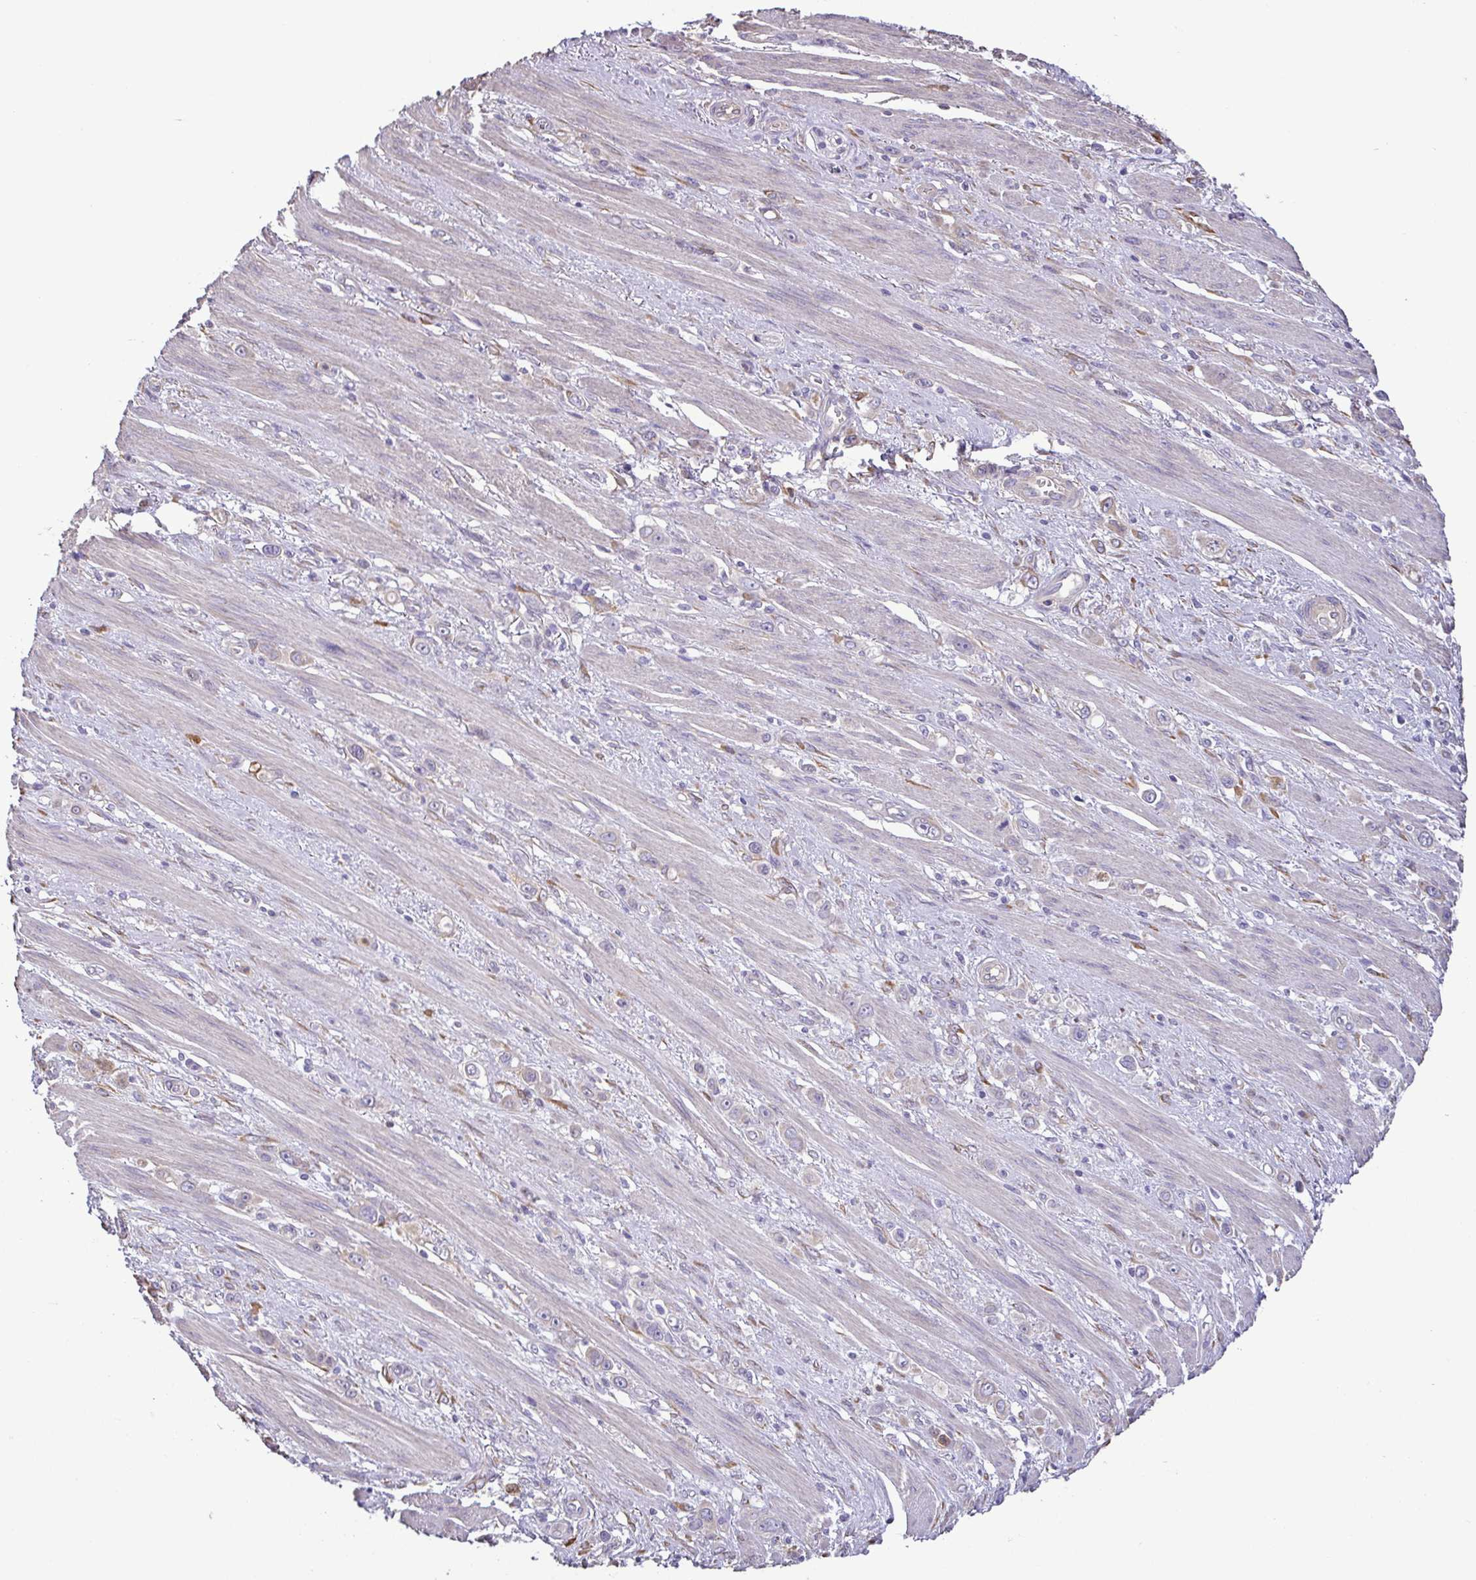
{"staining": {"intensity": "weak", "quantity": "<25%", "location": "cytoplasmic/membranous"}, "tissue": "stomach cancer", "cell_type": "Tumor cells", "image_type": "cancer", "snomed": [{"axis": "morphology", "description": "Adenocarcinoma, NOS"}, {"axis": "topography", "description": "Stomach, upper"}], "caption": "The immunohistochemistry histopathology image has no significant expression in tumor cells of adenocarcinoma (stomach) tissue.", "gene": "MYL10", "patient": {"sex": "male", "age": 75}}